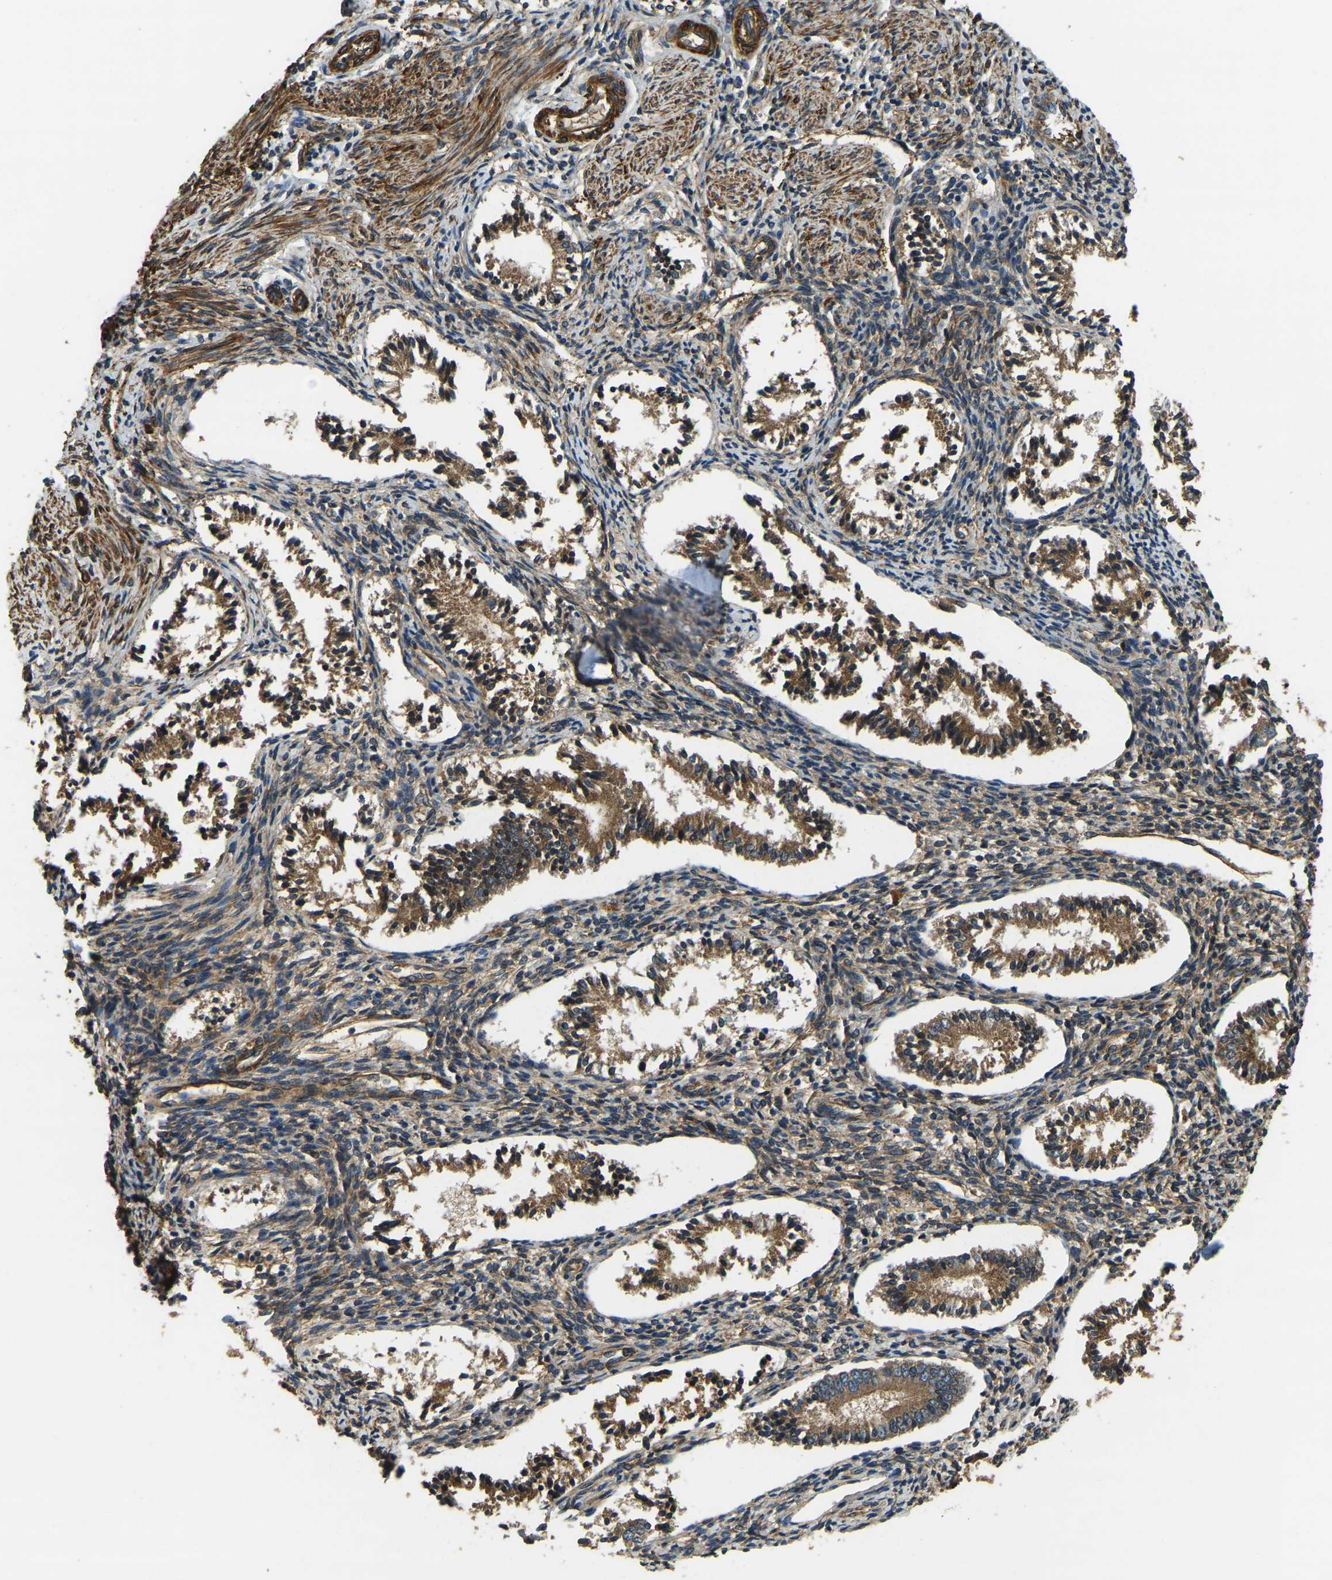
{"staining": {"intensity": "moderate", "quantity": ">75%", "location": "cytoplasmic/membranous"}, "tissue": "endometrium", "cell_type": "Cells in endometrial stroma", "image_type": "normal", "snomed": [{"axis": "morphology", "description": "Normal tissue, NOS"}, {"axis": "topography", "description": "Endometrium"}], "caption": "This is a micrograph of immunohistochemistry staining of normal endometrium, which shows moderate expression in the cytoplasmic/membranous of cells in endometrial stroma.", "gene": "ERGIC1", "patient": {"sex": "female", "age": 42}}